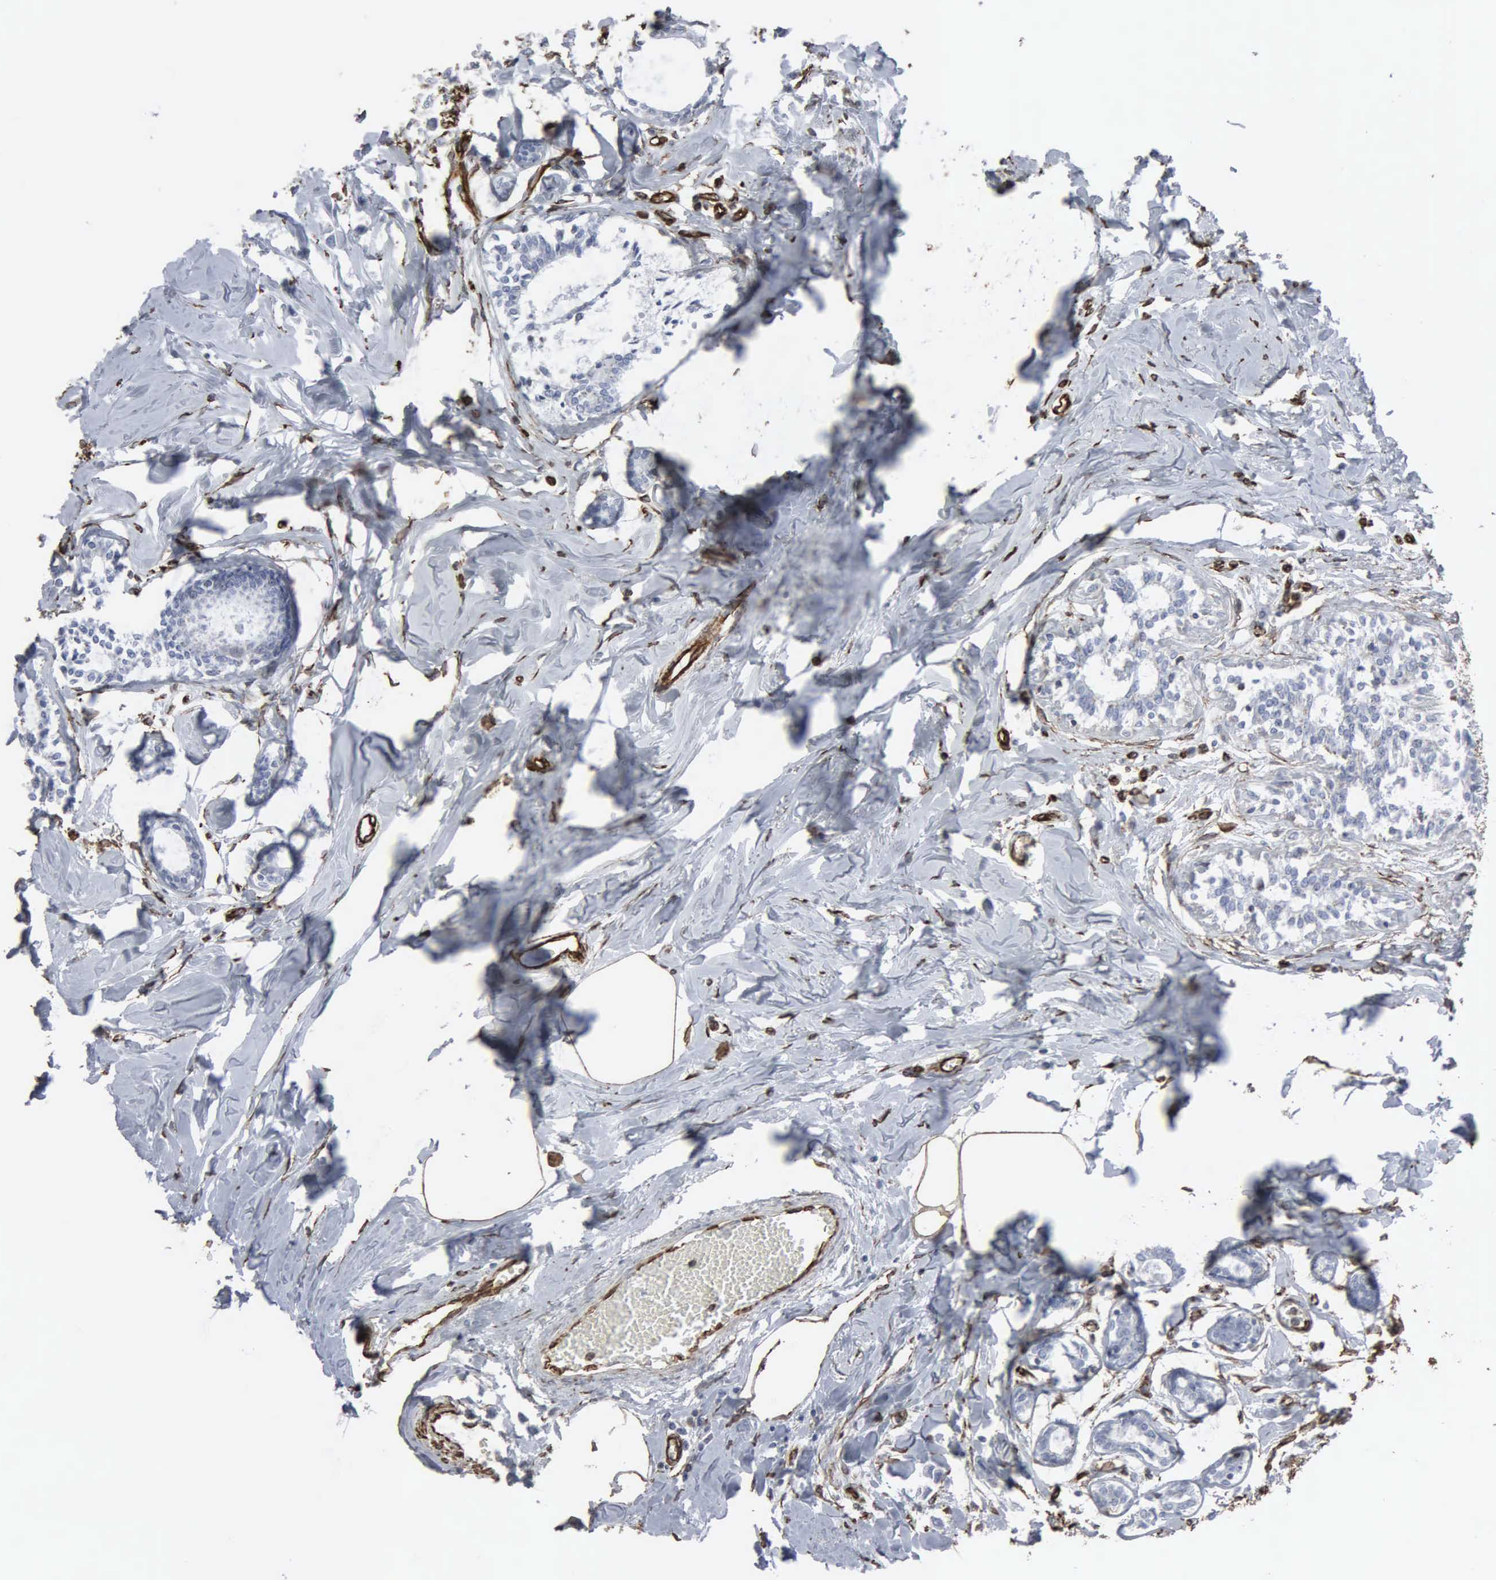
{"staining": {"intensity": "negative", "quantity": "none", "location": "none"}, "tissue": "breast cancer", "cell_type": "Tumor cells", "image_type": "cancer", "snomed": [{"axis": "morphology", "description": "Lobular carcinoma"}, {"axis": "topography", "description": "Breast"}], "caption": "Immunohistochemical staining of human lobular carcinoma (breast) demonstrates no significant staining in tumor cells.", "gene": "CCNE1", "patient": {"sex": "female", "age": 51}}